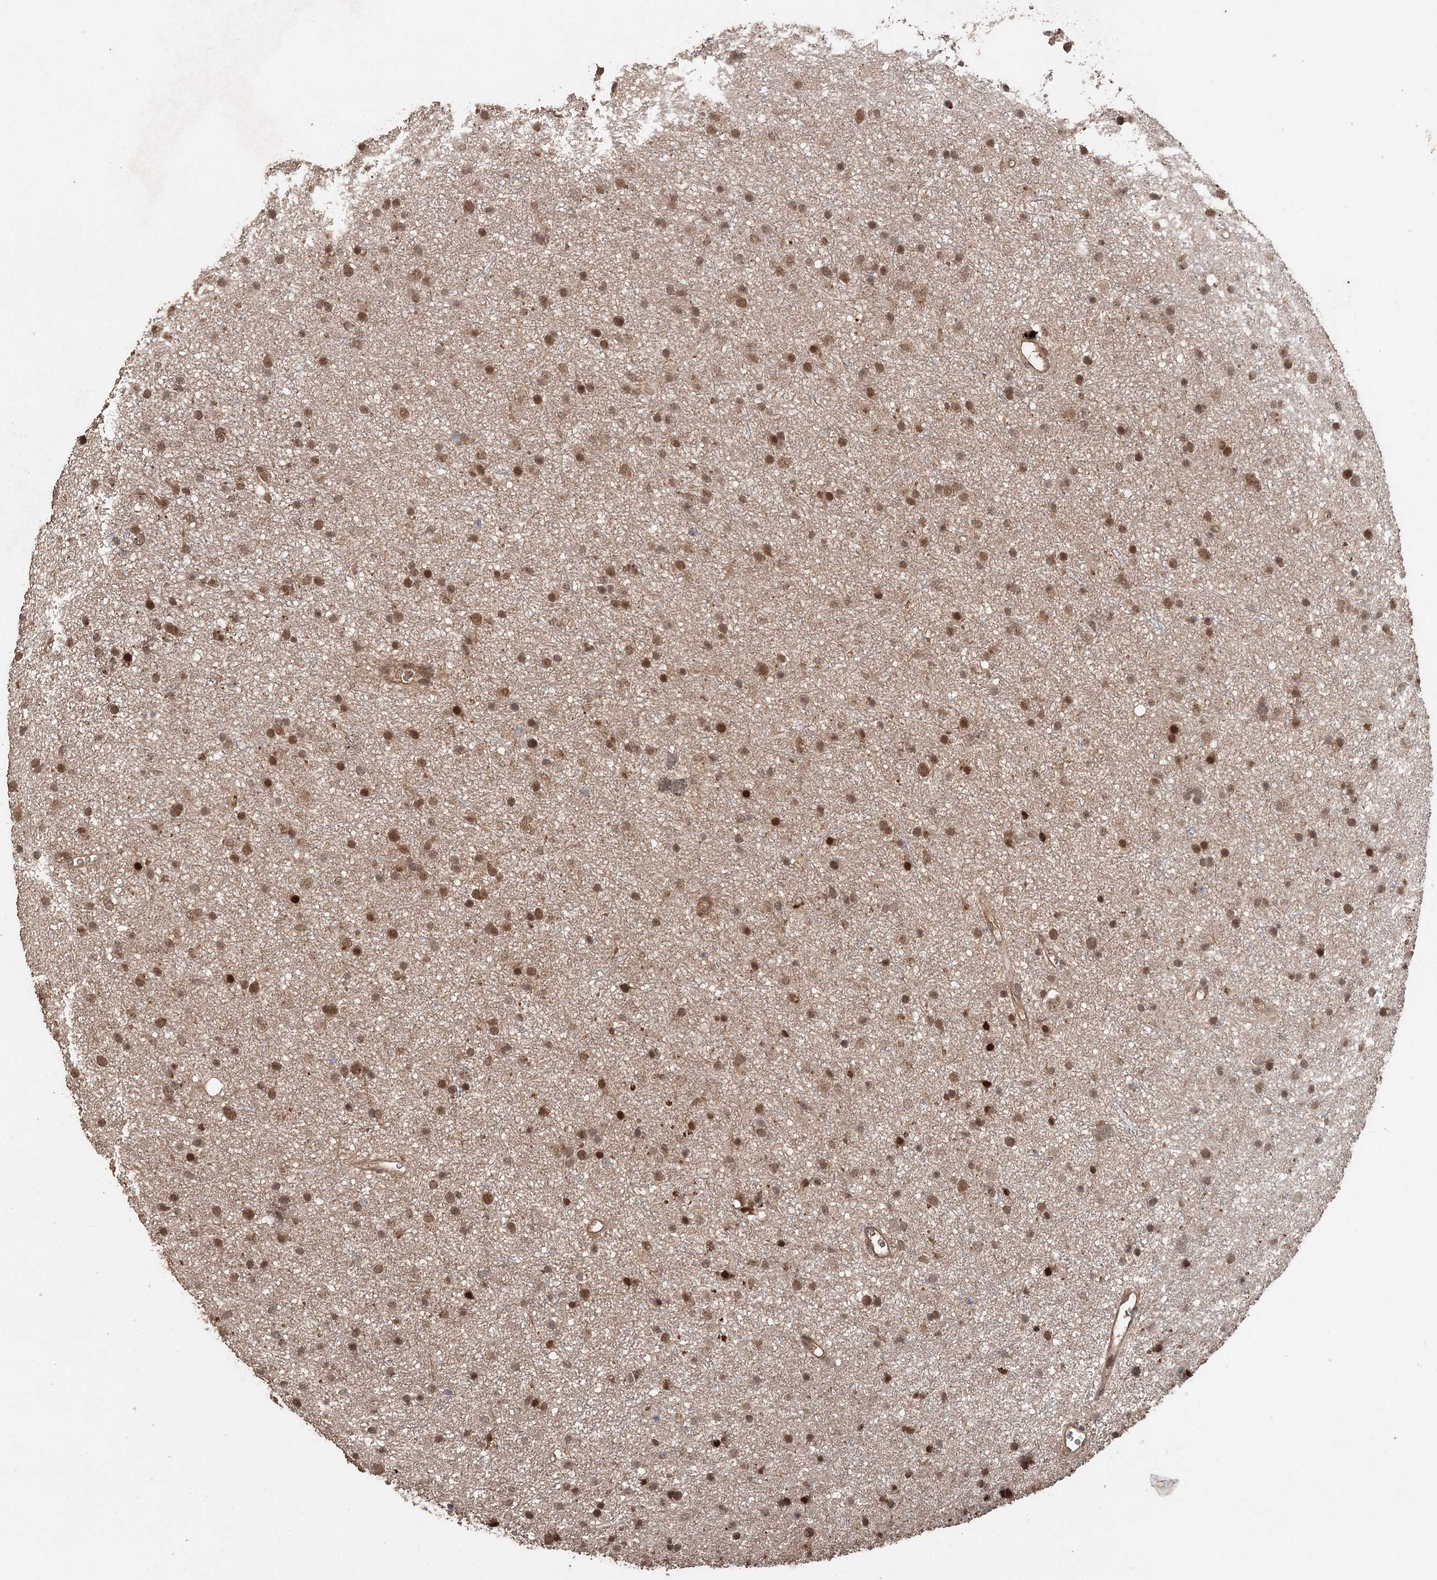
{"staining": {"intensity": "moderate", "quantity": ">75%", "location": "cytoplasmic/membranous,nuclear"}, "tissue": "glioma", "cell_type": "Tumor cells", "image_type": "cancer", "snomed": [{"axis": "morphology", "description": "Glioma, malignant, Low grade"}, {"axis": "topography", "description": "Cerebral cortex"}], "caption": "A brown stain shows moderate cytoplasmic/membranous and nuclear positivity of a protein in glioma tumor cells. Immunohistochemistry stains the protein in brown and the nuclei are stained blue.", "gene": "FBXO7", "patient": {"sex": "female", "age": 39}}